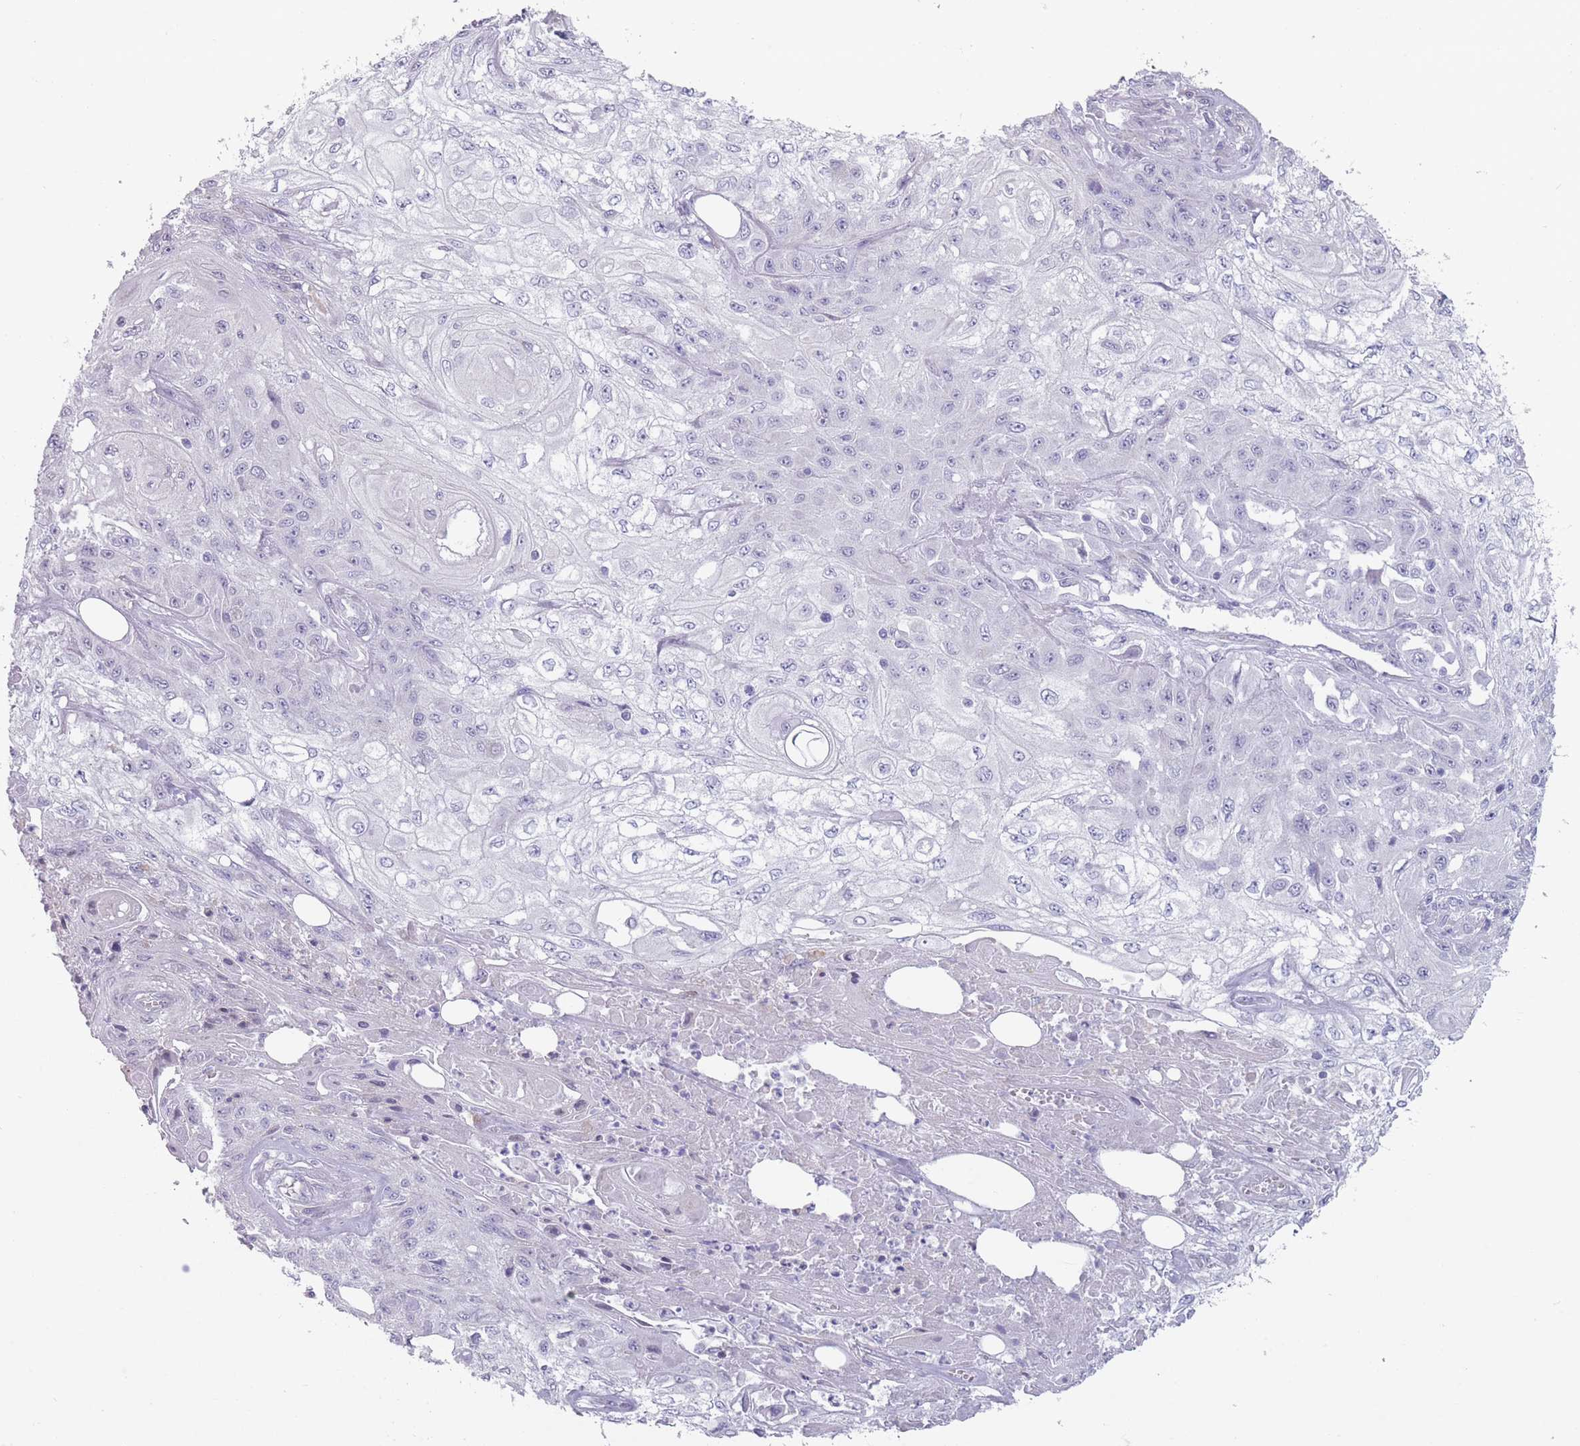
{"staining": {"intensity": "negative", "quantity": "none", "location": "none"}, "tissue": "skin cancer", "cell_type": "Tumor cells", "image_type": "cancer", "snomed": [{"axis": "morphology", "description": "Squamous cell carcinoma, NOS"}, {"axis": "morphology", "description": "Squamous cell carcinoma, metastatic, NOS"}, {"axis": "topography", "description": "Skin"}, {"axis": "topography", "description": "Lymph node"}], "caption": "This is an immunohistochemistry histopathology image of human skin cancer (squamous cell carcinoma). There is no positivity in tumor cells.", "gene": "PAIP2B", "patient": {"sex": "male", "age": 75}}